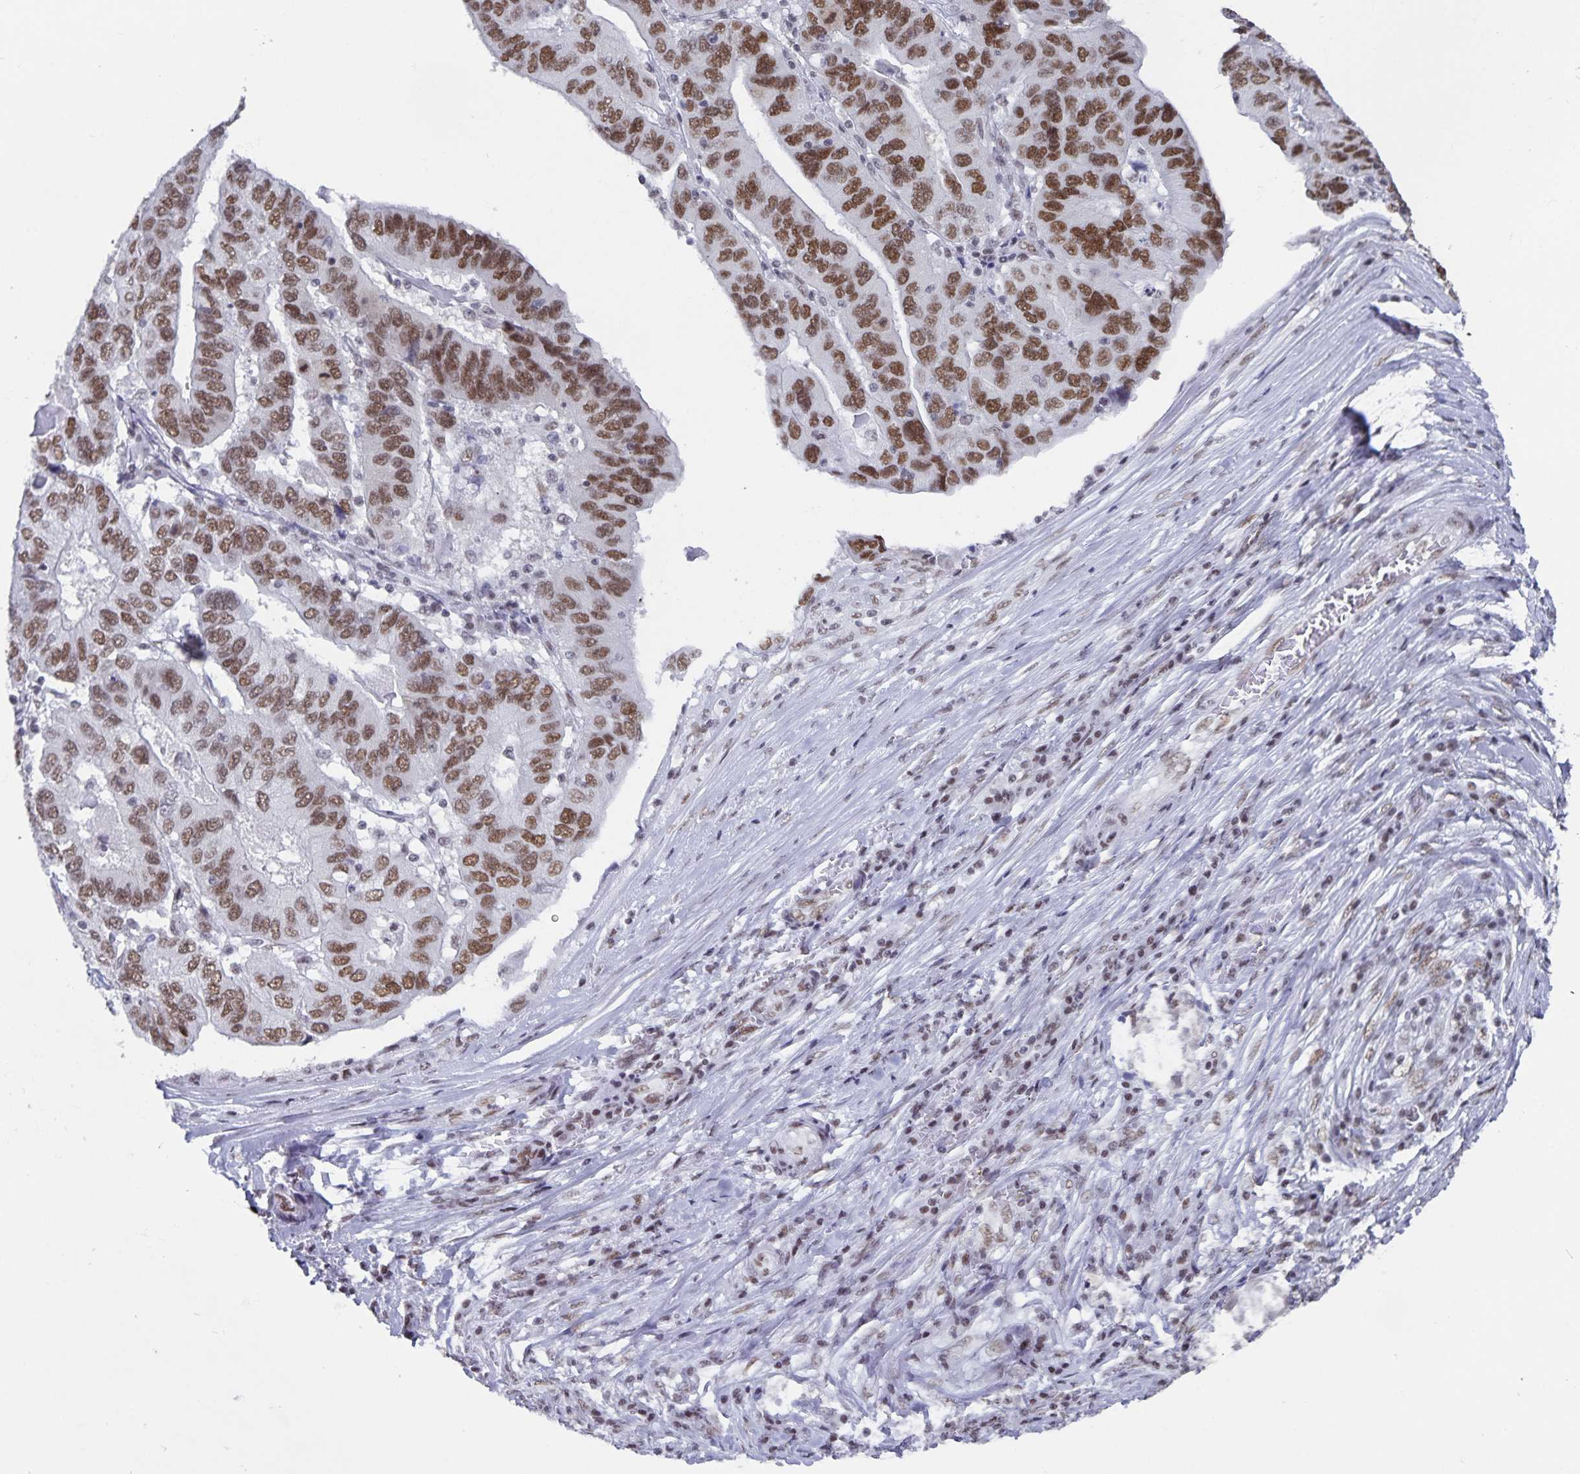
{"staining": {"intensity": "moderate", "quantity": ">75%", "location": "nuclear"}, "tissue": "ovarian cancer", "cell_type": "Tumor cells", "image_type": "cancer", "snomed": [{"axis": "morphology", "description": "Cystadenocarcinoma, serous, NOS"}, {"axis": "topography", "description": "Ovary"}], "caption": "Brown immunohistochemical staining in human ovarian serous cystadenocarcinoma displays moderate nuclear staining in approximately >75% of tumor cells. (Stains: DAB in brown, nuclei in blue, Microscopy: brightfield microscopy at high magnification).", "gene": "PBX2", "patient": {"sex": "female", "age": 79}}